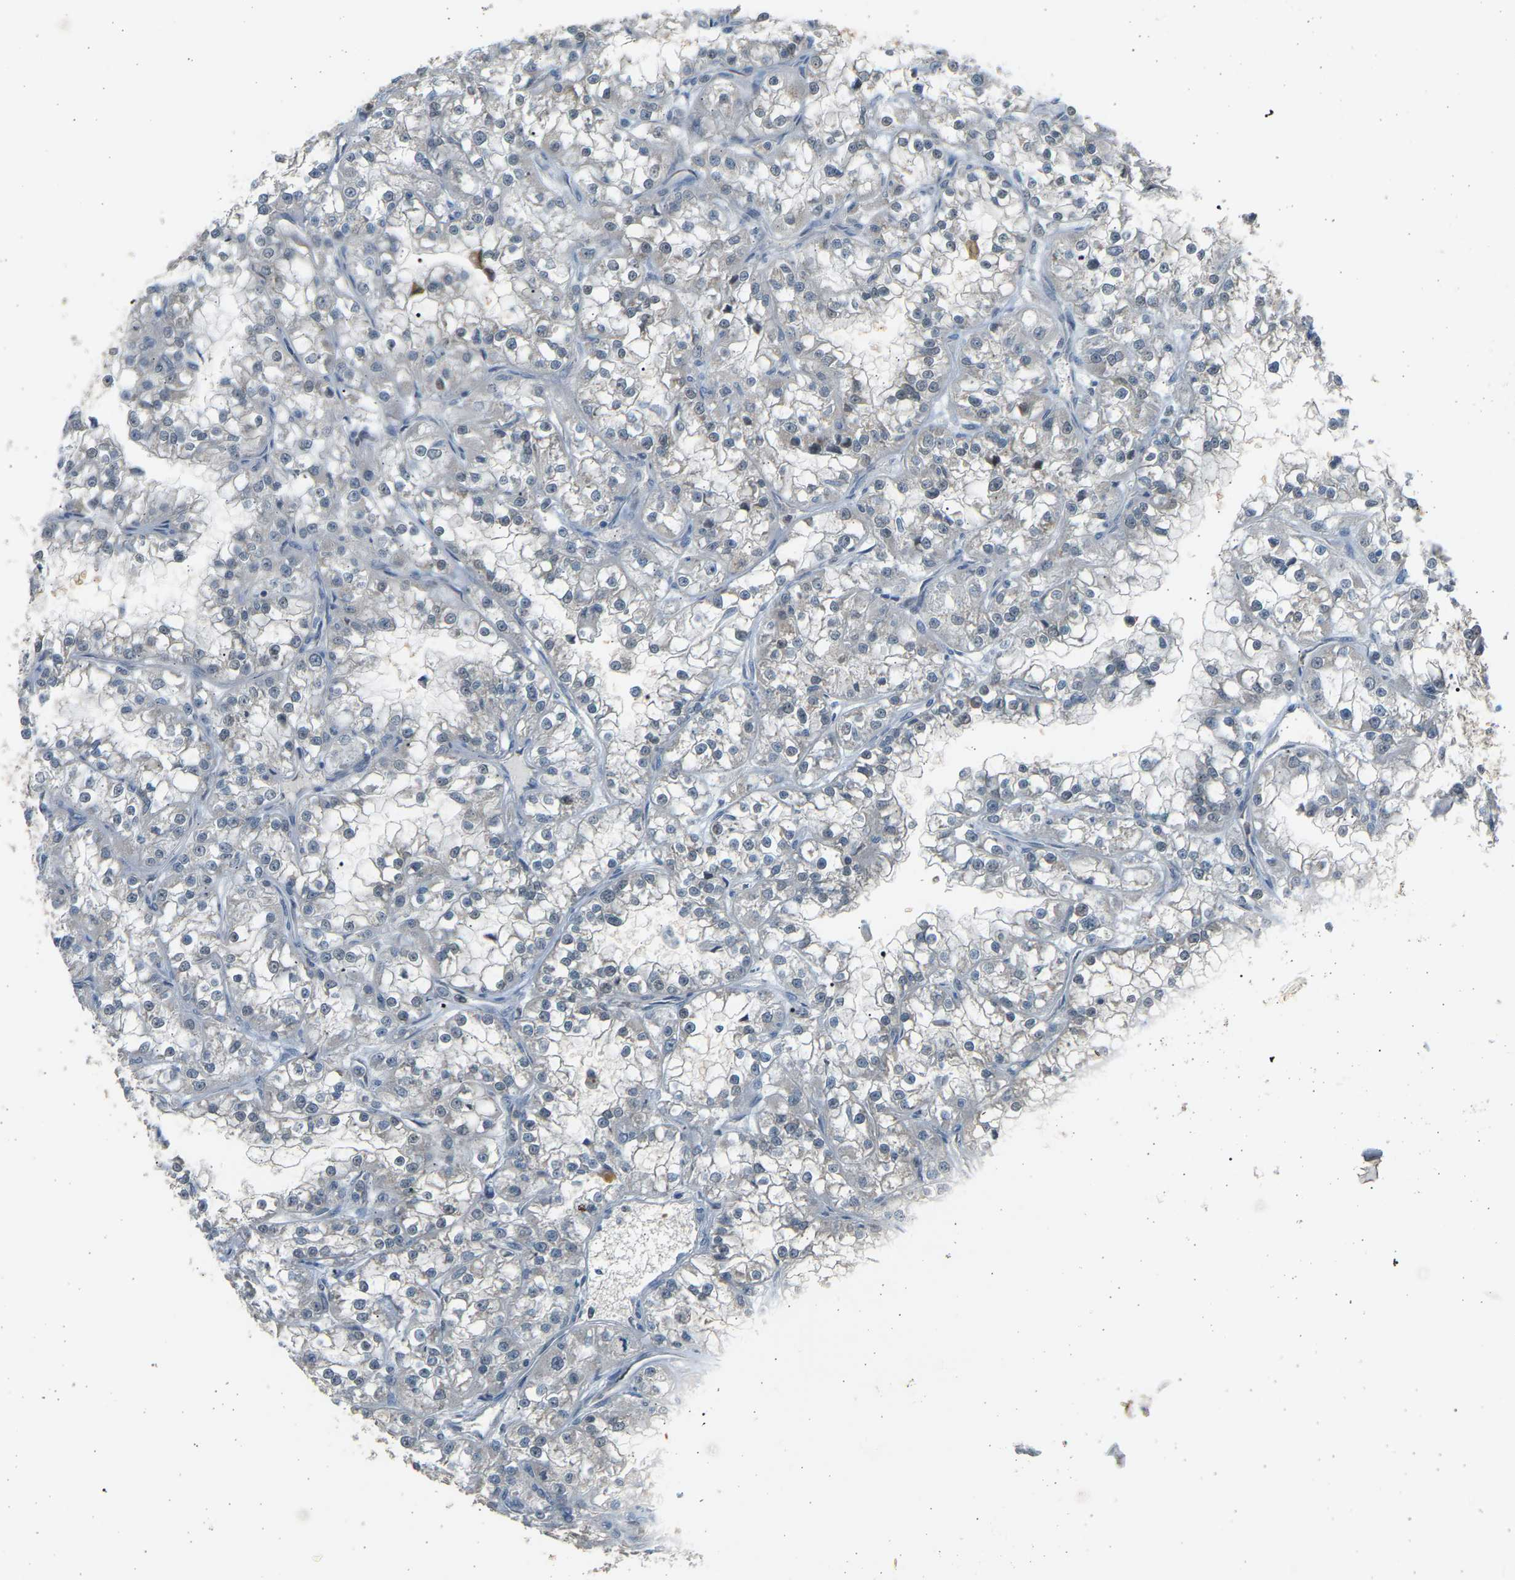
{"staining": {"intensity": "negative", "quantity": "none", "location": "none"}, "tissue": "renal cancer", "cell_type": "Tumor cells", "image_type": "cancer", "snomed": [{"axis": "morphology", "description": "Adenocarcinoma, NOS"}, {"axis": "topography", "description": "Kidney"}], "caption": "Tumor cells are negative for brown protein staining in renal cancer.", "gene": "BIRC2", "patient": {"sex": "female", "age": 52}}